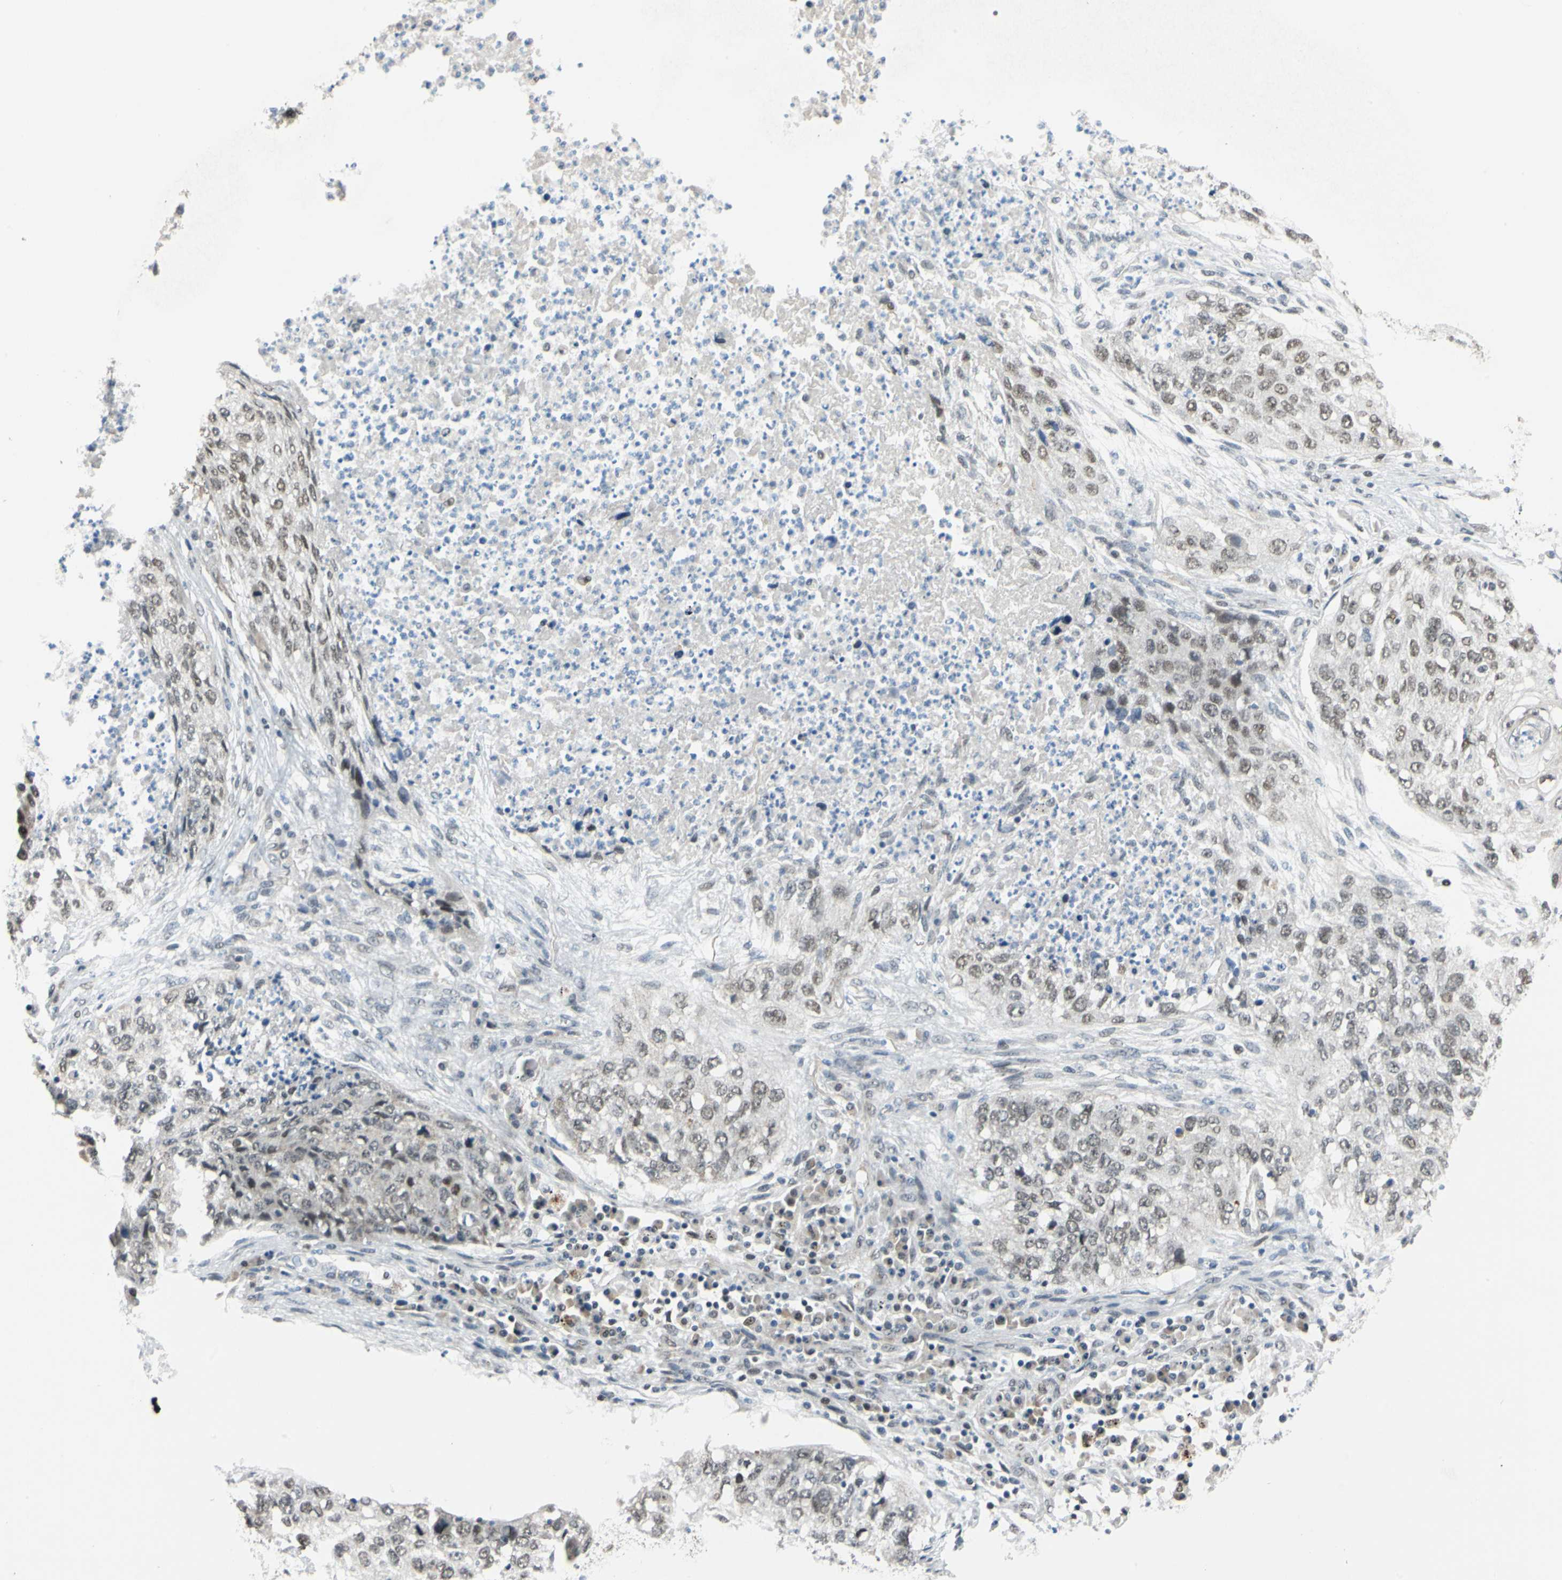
{"staining": {"intensity": "weak", "quantity": ">75%", "location": "nuclear"}, "tissue": "lung cancer", "cell_type": "Tumor cells", "image_type": "cancer", "snomed": [{"axis": "morphology", "description": "Squamous cell carcinoma, NOS"}, {"axis": "topography", "description": "Lung"}], "caption": "Weak nuclear staining is appreciated in about >75% of tumor cells in lung squamous cell carcinoma.", "gene": "POGZ", "patient": {"sex": "female", "age": 63}}